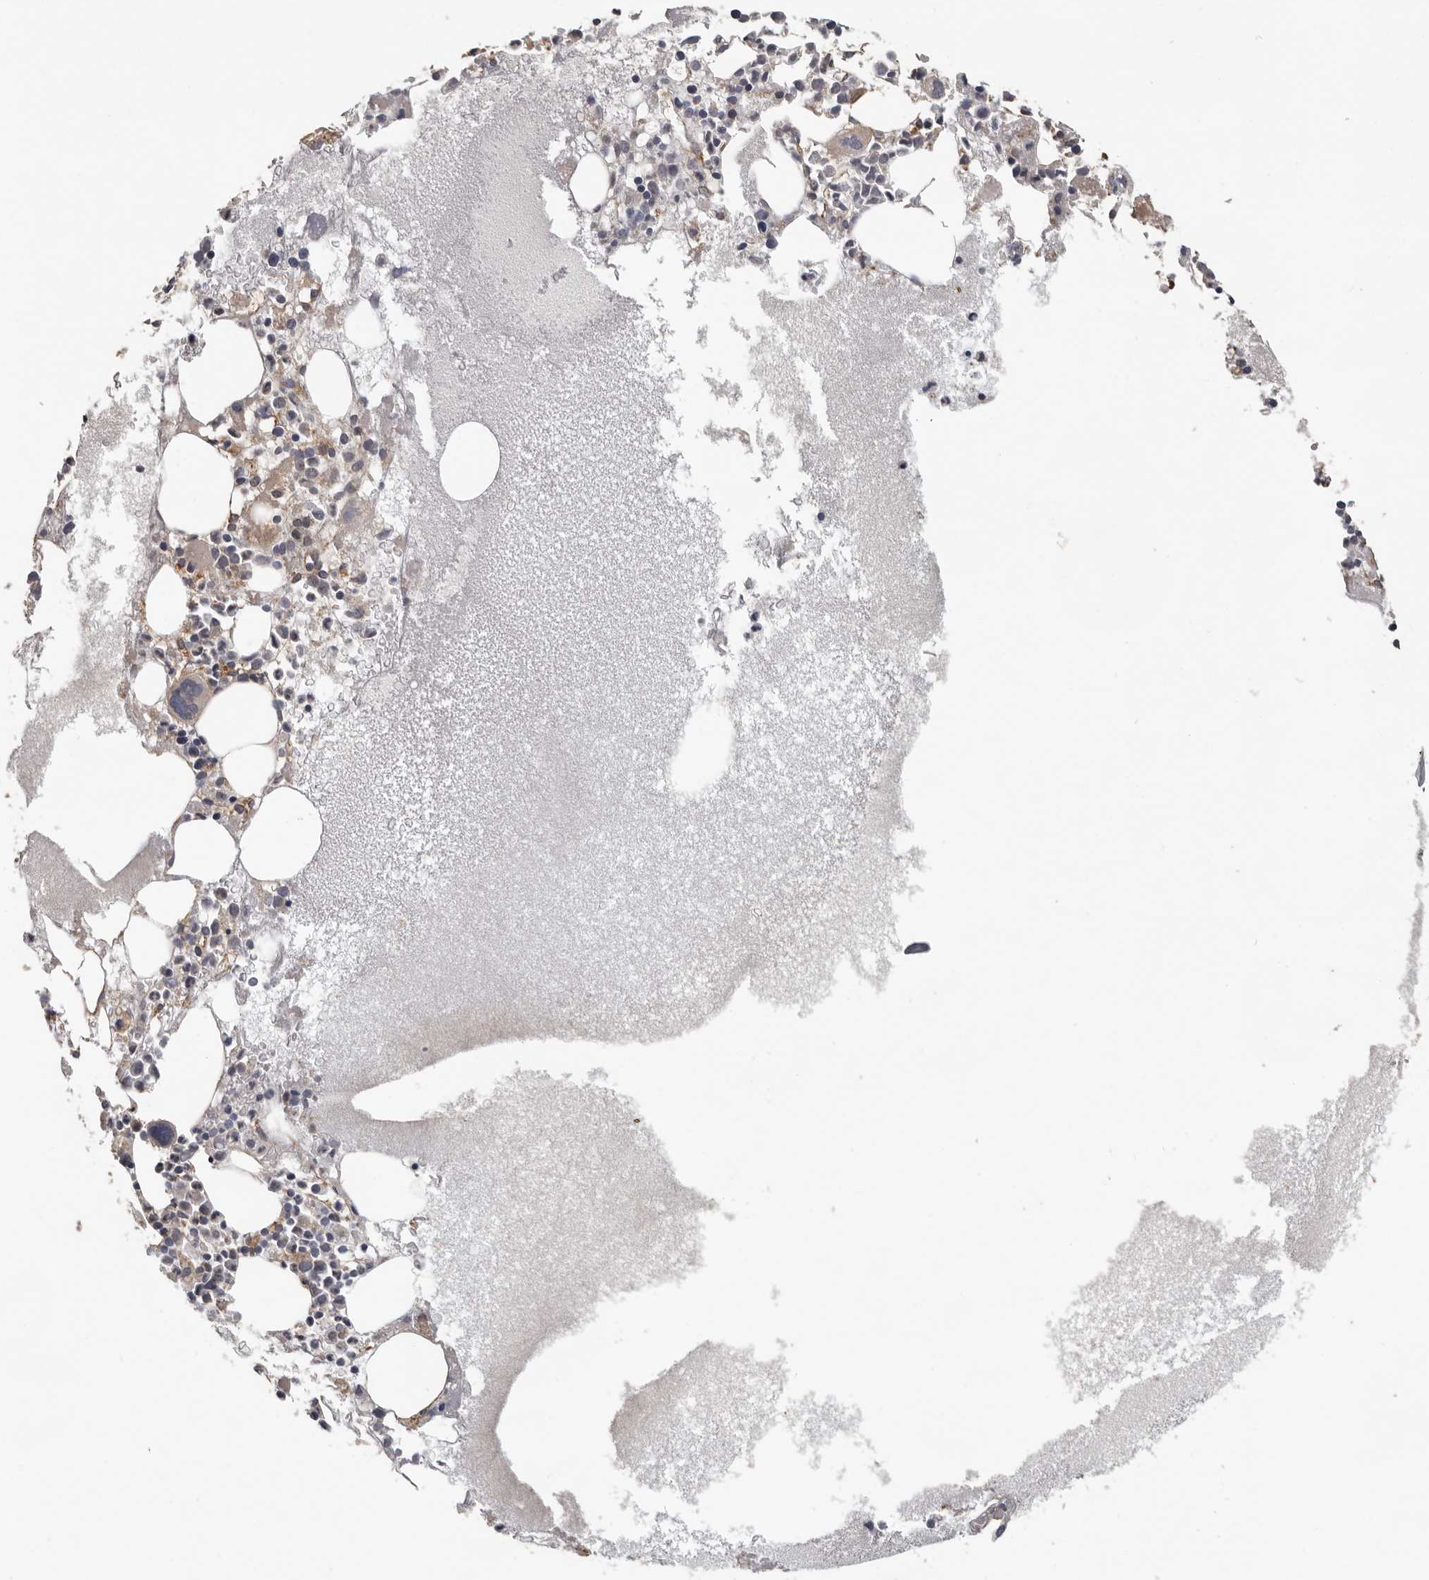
{"staining": {"intensity": "weak", "quantity": "25%-75%", "location": "cytoplasmic/membranous"}, "tissue": "bone marrow", "cell_type": "Hematopoietic cells", "image_type": "normal", "snomed": [{"axis": "morphology", "description": "Normal tissue, NOS"}, {"axis": "topography", "description": "Bone marrow"}], "caption": "Protein staining displays weak cytoplasmic/membranous expression in approximately 25%-75% of hematopoietic cells in unremarkable bone marrow.", "gene": "MTF1", "patient": {"sex": "female", "age": 52}}